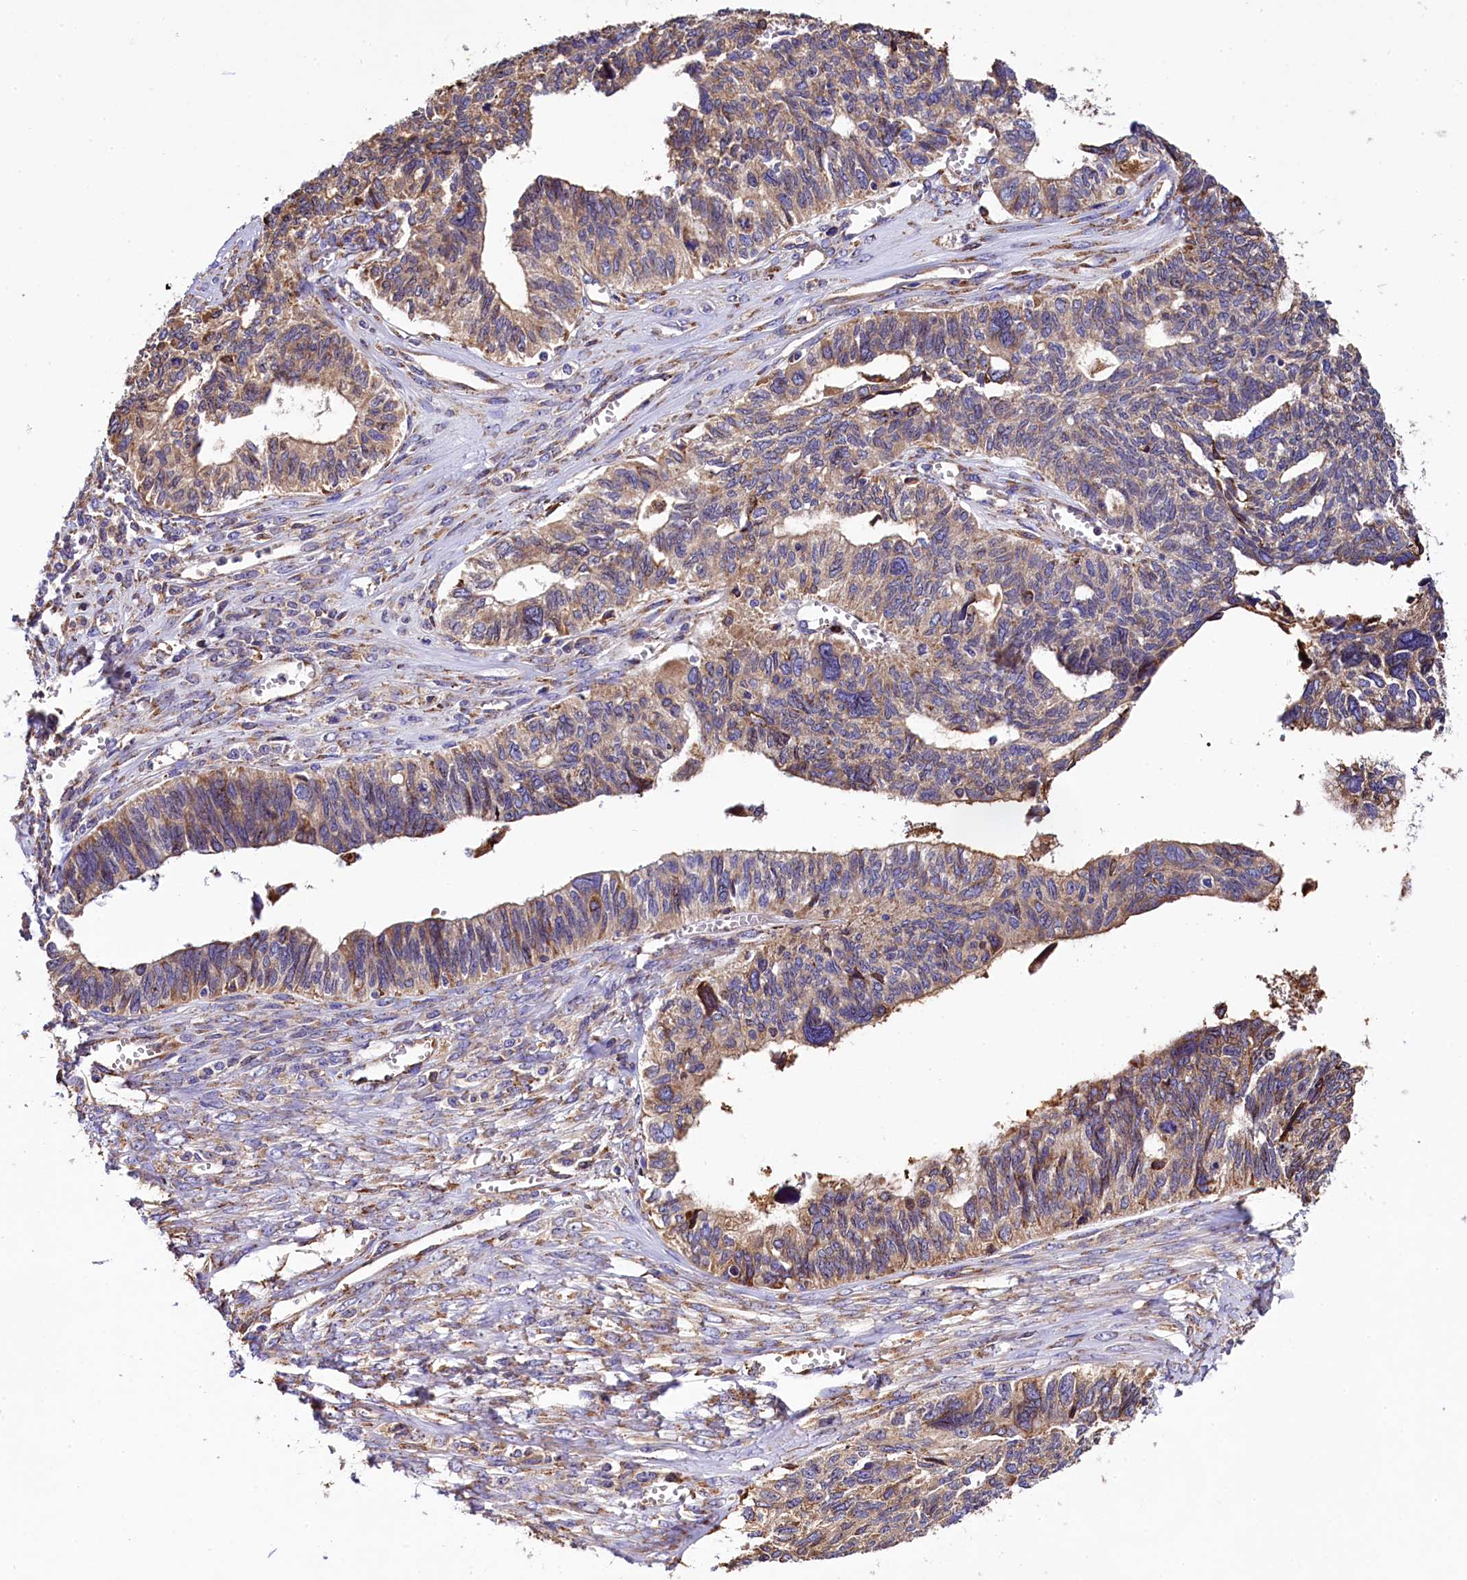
{"staining": {"intensity": "weak", "quantity": "25%-75%", "location": "cytoplasmic/membranous"}, "tissue": "ovarian cancer", "cell_type": "Tumor cells", "image_type": "cancer", "snomed": [{"axis": "morphology", "description": "Cystadenocarcinoma, serous, NOS"}, {"axis": "topography", "description": "Ovary"}], "caption": "There is low levels of weak cytoplasmic/membranous expression in tumor cells of serous cystadenocarcinoma (ovarian), as demonstrated by immunohistochemical staining (brown color).", "gene": "CAPS2", "patient": {"sex": "female", "age": 79}}